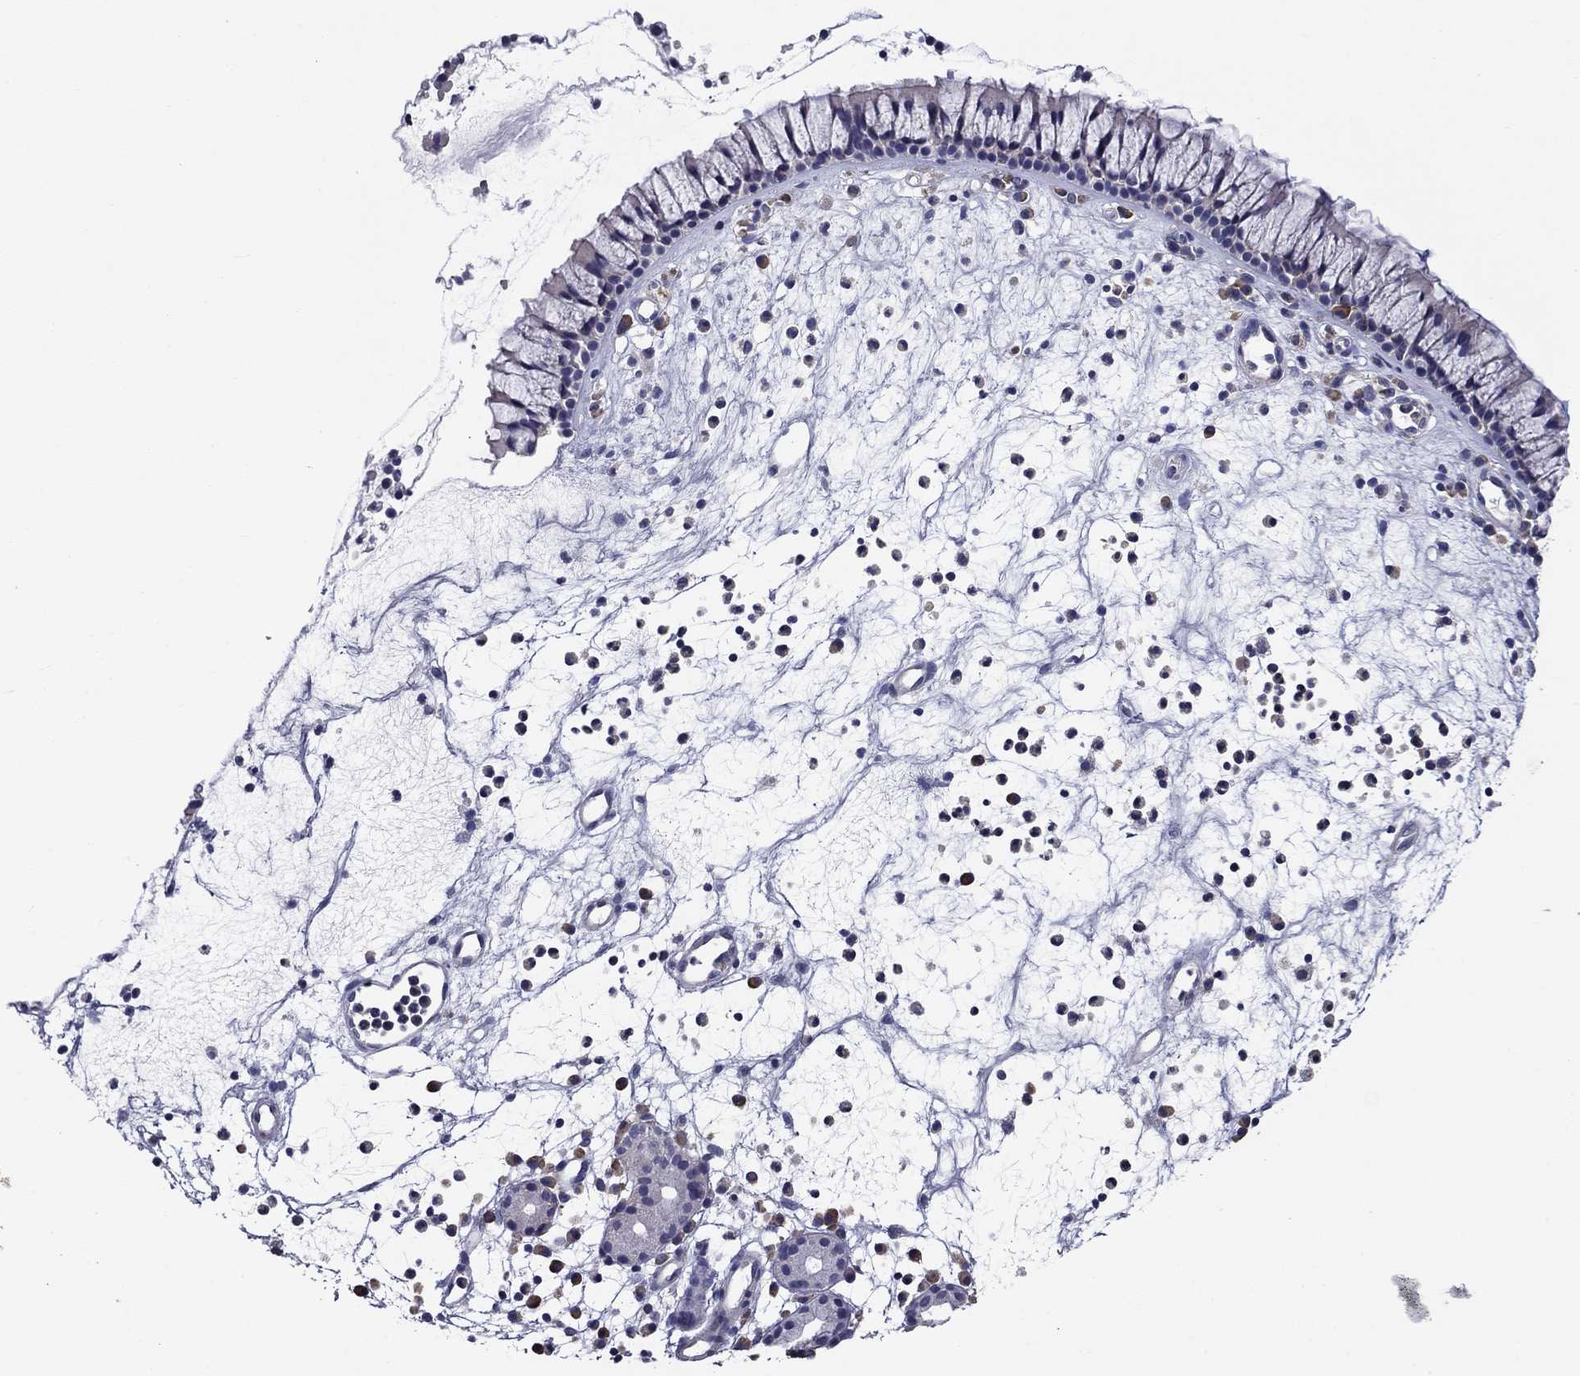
{"staining": {"intensity": "negative", "quantity": "none", "location": "none"}, "tissue": "nasopharynx", "cell_type": "Respiratory epithelial cells", "image_type": "normal", "snomed": [{"axis": "morphology", "description": "Normal tissue, NOS"}, {"axis": "topography", "description": "Nasopharynx"}], "caption": "This is a micrograph of IHC staining of benign nasopharynx, which shows no positivity in respiratory epithelial cells. The staining was performed using DAB (3,3'-diaminobenzidine) to visualize the protein expression in brown, while the nuclei were stained in blue with hematoxylin (Magnification: 20x).", "gene": "POU2F2", "patient": {"sex": "male", "age": 77}}